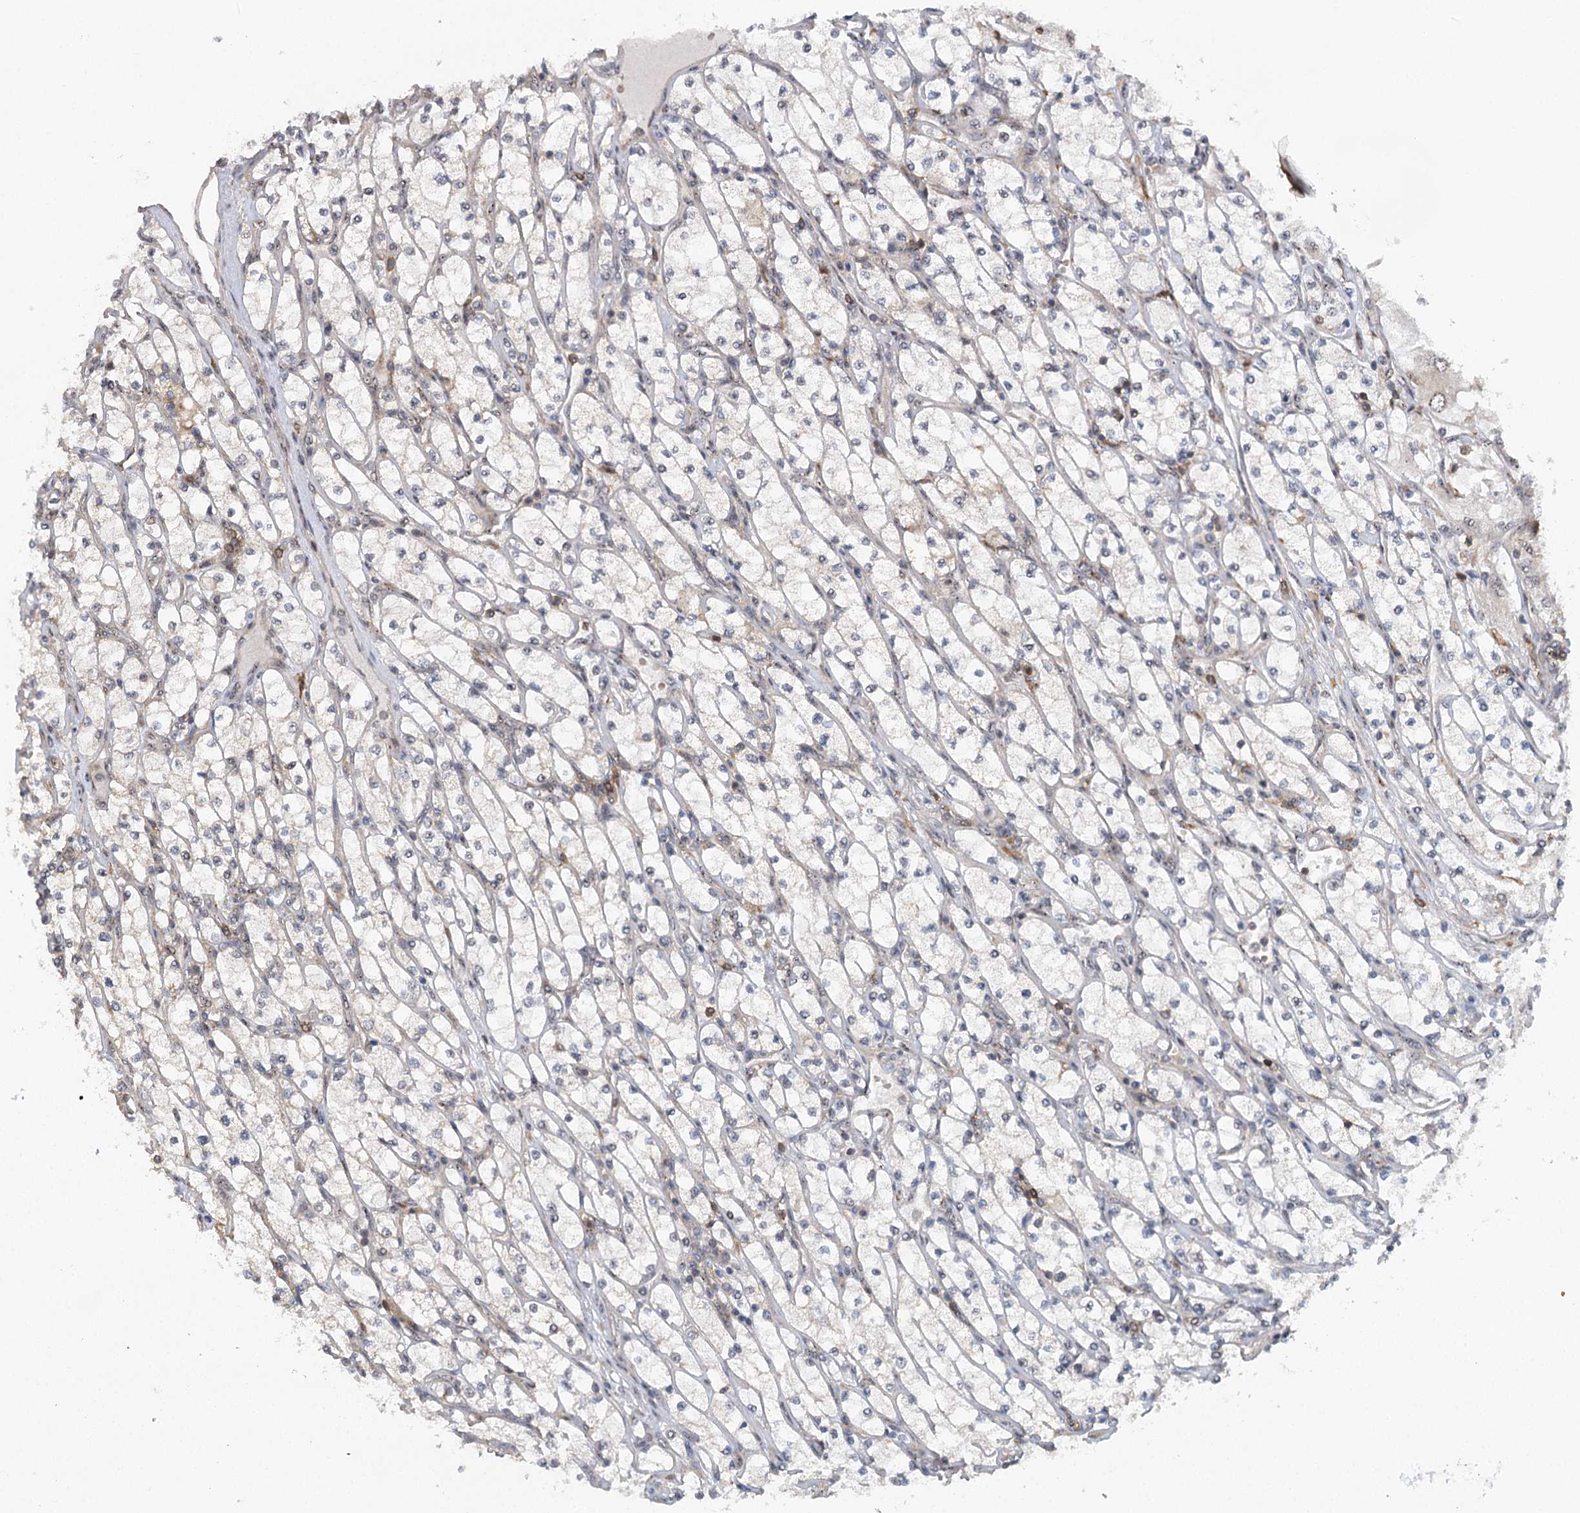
{"staining": {"intensity": "negative", "quantity": "none", "location": "none"}, "tissue": "renal cancer", "cell_type": "Tumor cells", "image_type": "cancer", "snomed": [{"axis": "morphology", "description": "Adenocarcinoma, NOS"}, {"axis": "topography", "description": "Kidney"}], "caption": "The micrograph exhibits no significant expression in tumor cells of renal adenocarcinoma.", "gene": "C12orf4", "patient": {"sex": "male", "age": 80}}